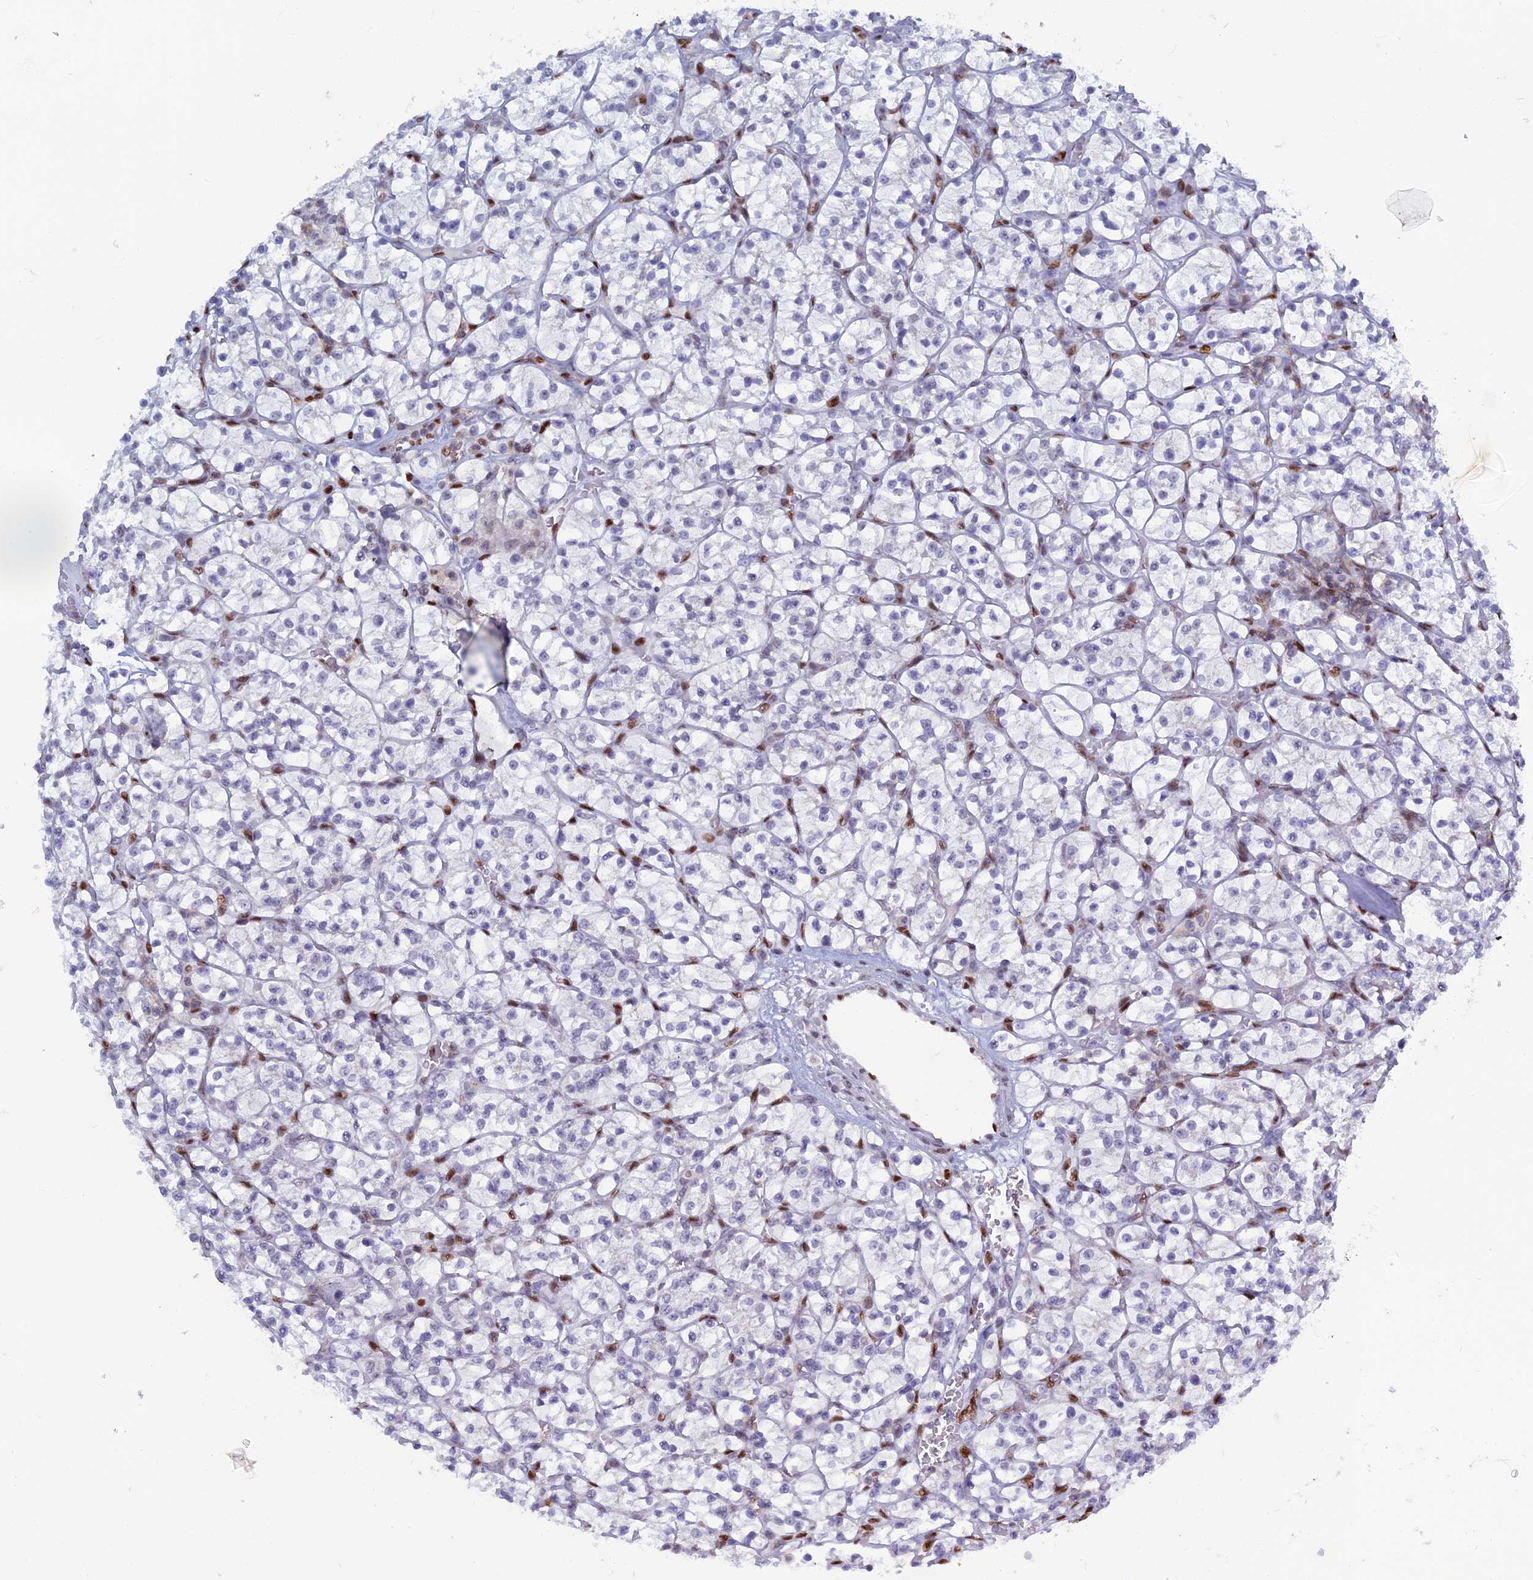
{"staining": {"intensity": "negative", "quantity": "none", "location": "none"}, "tissue": "renal cancer", "cell_type": "Tumor cells", "image_type": "cancer", "snomed": [{"axis": "morphology", "description": "Adenocarcinoma, NOS"}, {"axis": "topography", "description": "Kidney"}], "caption": "Tumor cells are negative for brown protein staining in renal adenocarcinoma.", "gene": "NOL4L", "patient": {"sex": "female", "age": 64}}